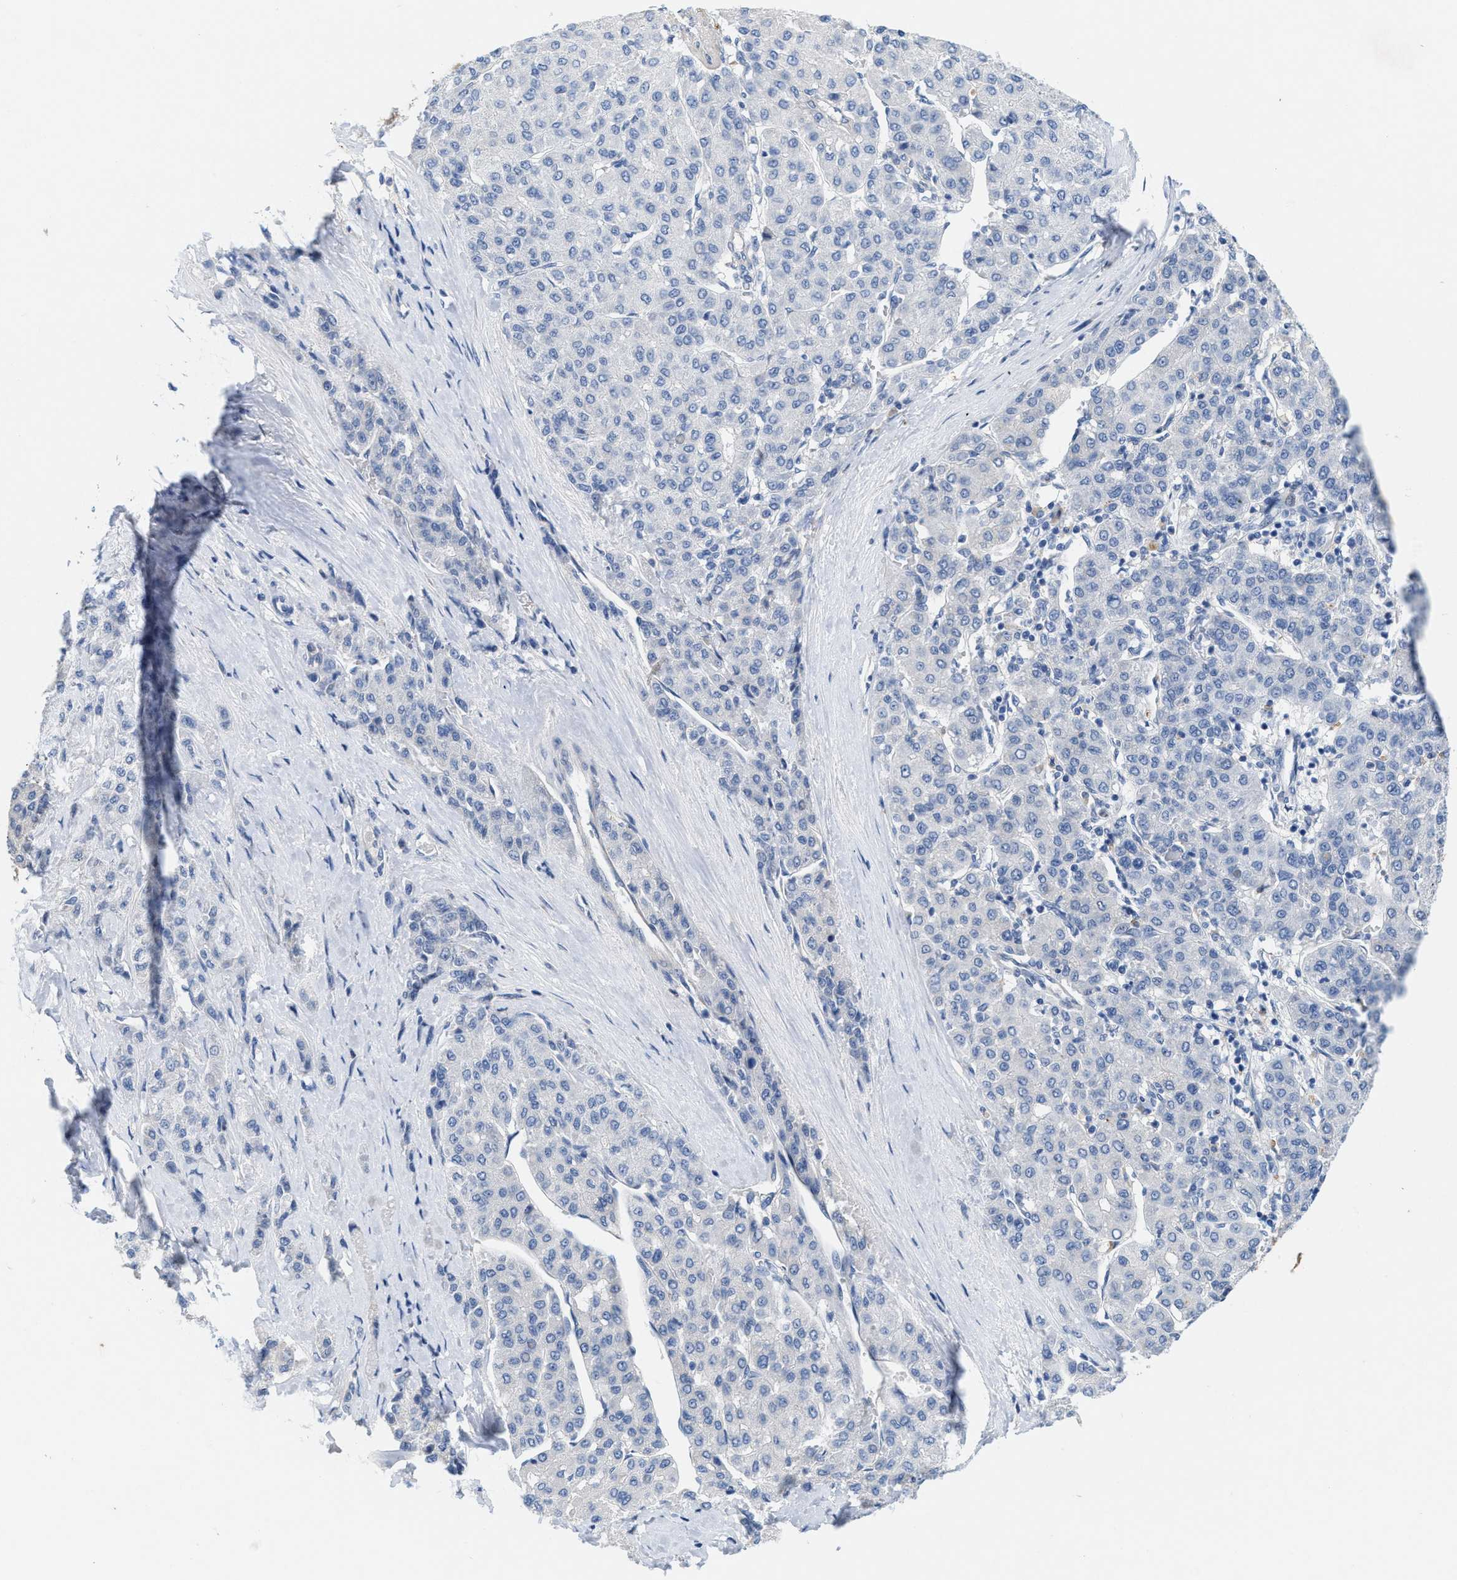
{"staining": {"intensity": "negative", "quantity": "none", "location": "none"}, "tissue": "liver cancer", "cell_type": "Tumor cells", "image_type": "cancer", "snomed": [{"axis": "morphology", "description": "Carcinoma, Hepatocellular, NOS"}, {"axis": "topography", "description": "Liver"}], "caption": "This is a image of IHC staining of liver cancer, which shows no positivity in tumor cells.", "gene": "CPA2", "patient": {"sex": "male", "age": 65}}